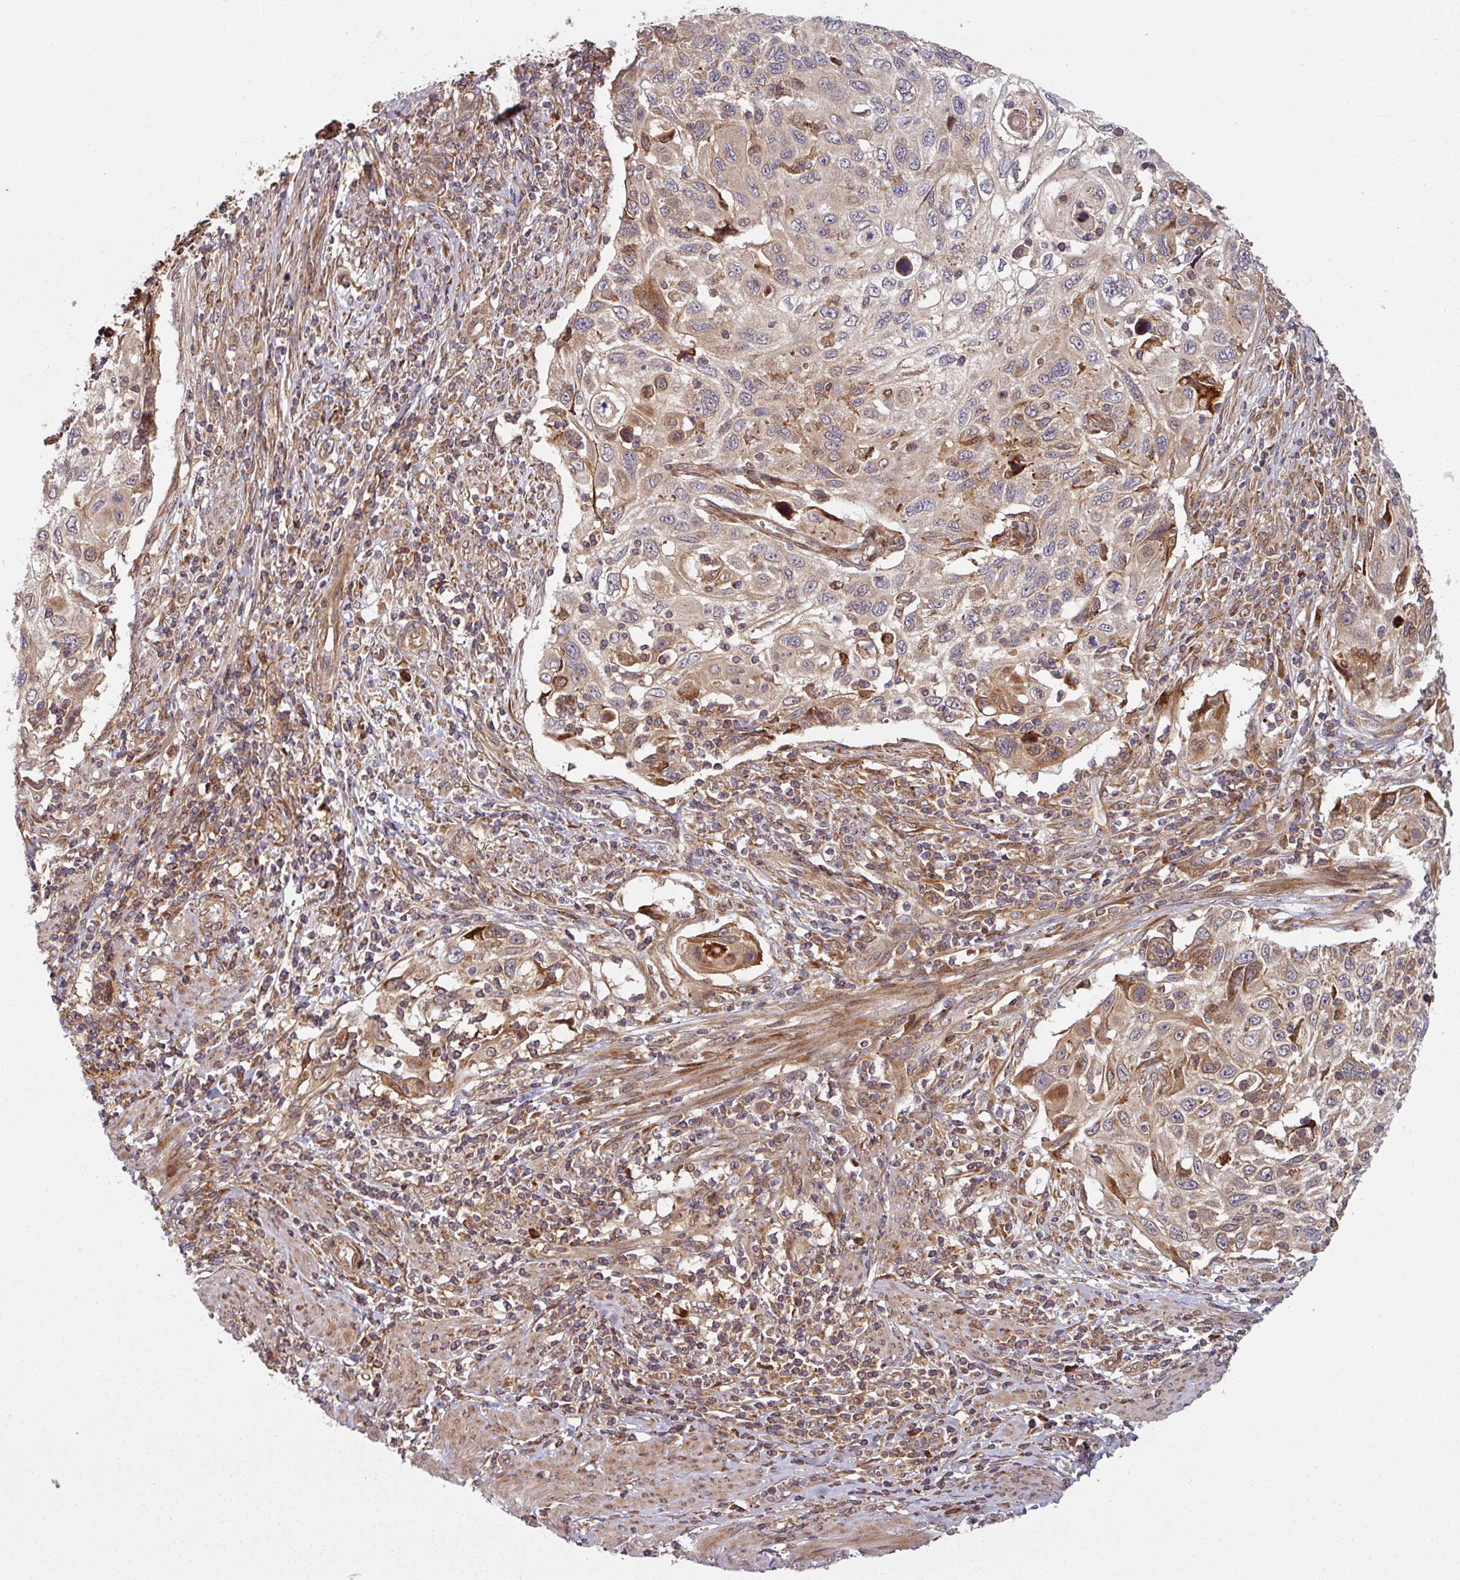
{"staining": {"intensity": "moderate", "quantity": "<25%", "location": "cytoplasmic/membranous"}, "tissue": "cervical cancer", "cell_type": "Tumor cells", "image_type": "cancer", "snomed": [{"axis": "morphology", "description": "Squamous cell carcinoma, NOS"}, {"axis": "topography", "description": "Cervix"}], "caption": "Protein staining by immunohistochemistry (IHC) exhibits moderate cytoplasmic/membranous staining in about <25% of tumor cells in cervical cancer.", "gene": "RAB5A", "patient": {"sex": "female", "age": 70}}